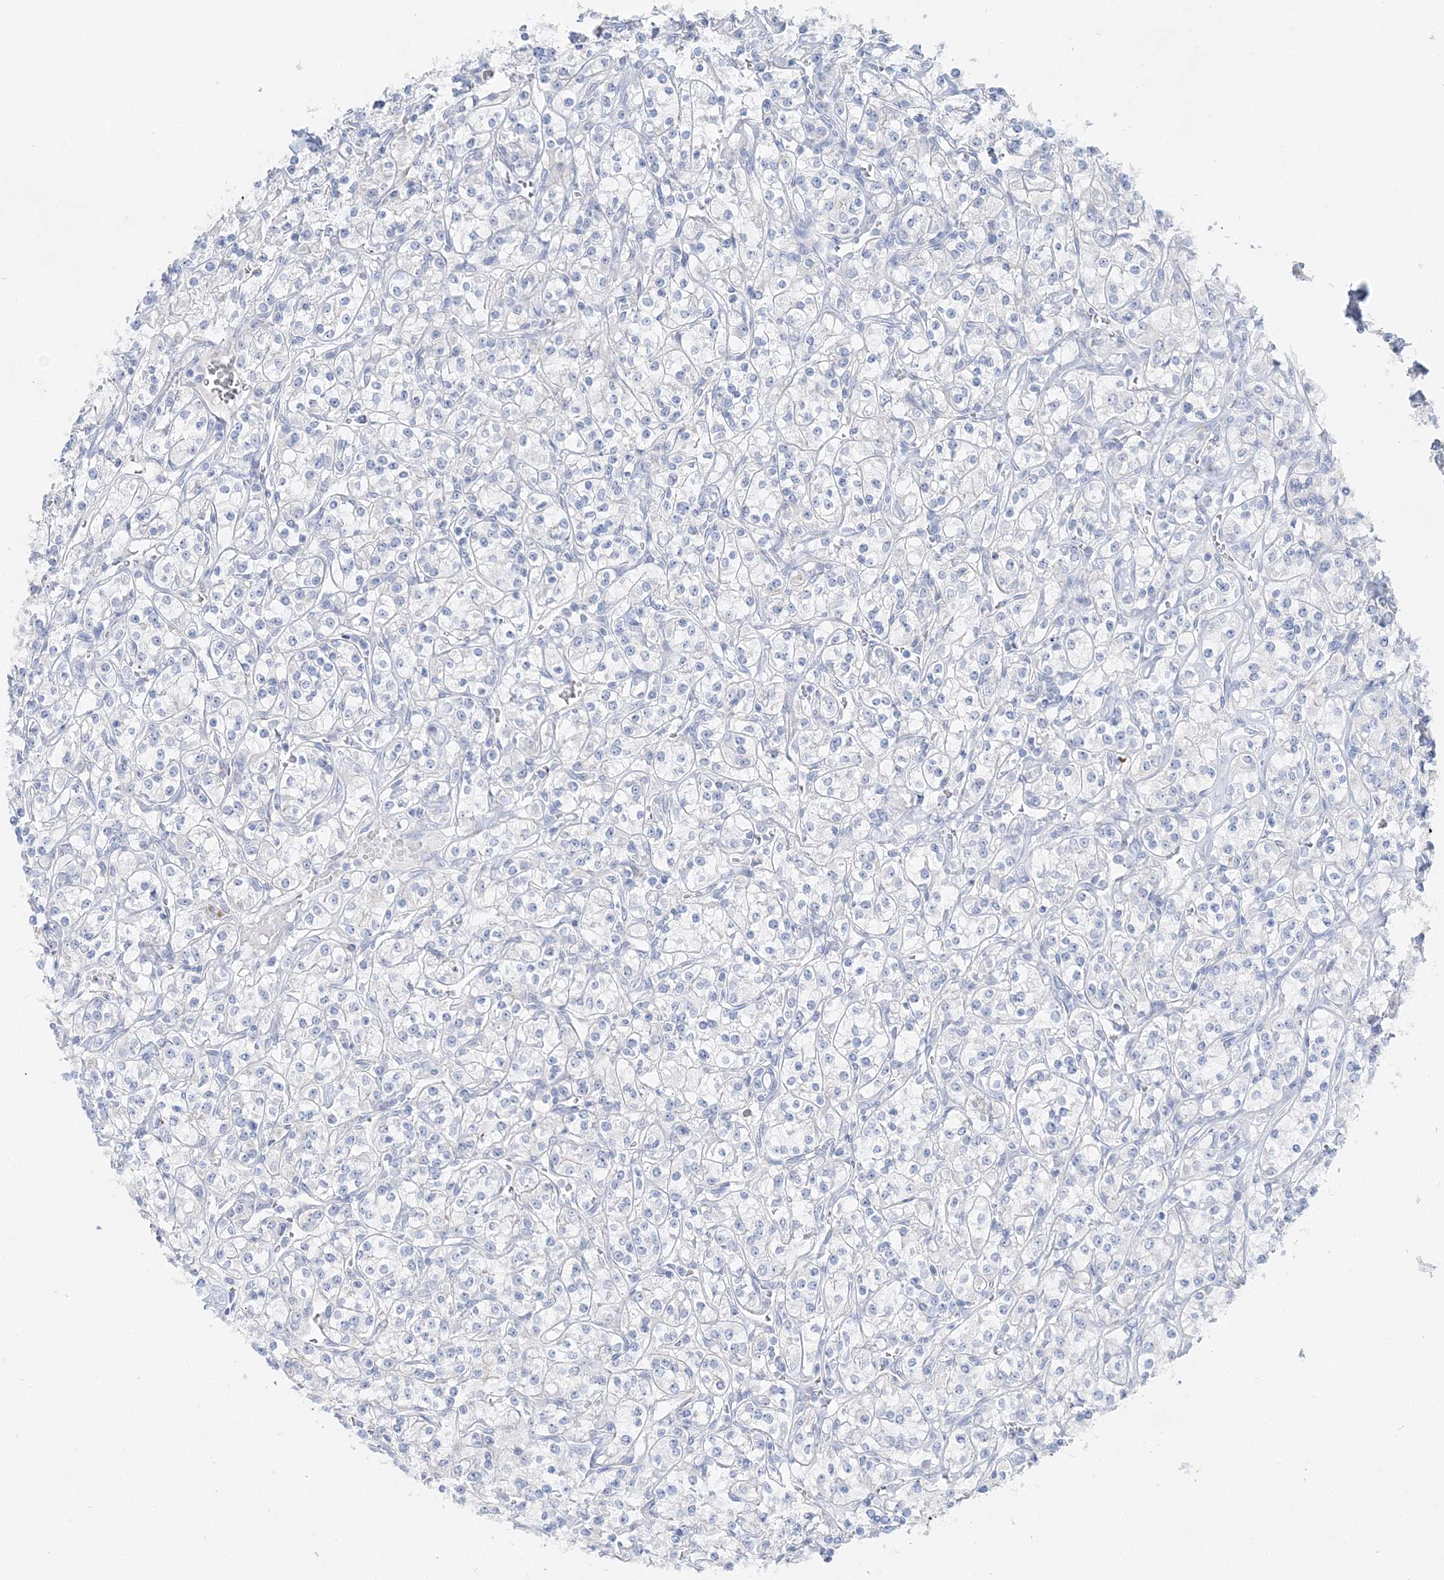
{"staining": {"intensity": "negative", "quantity": "none", "location": "none"}, "tissue": "renal cancer", "cell_type": "Tumor cells", "image_type": "cancer", "snomed": [{"axis": "morphology", "description": "Adenocarcinoma, NOS"}, {"axis": "topography", "description": "Kidney"}], "caption": "Renal adenocarcinoma stained for a protein using immunohistochemistry displays no positivity tumor cells.", "gene": "SLC5A6", "patient": {"sex": "male", "age": 77}}